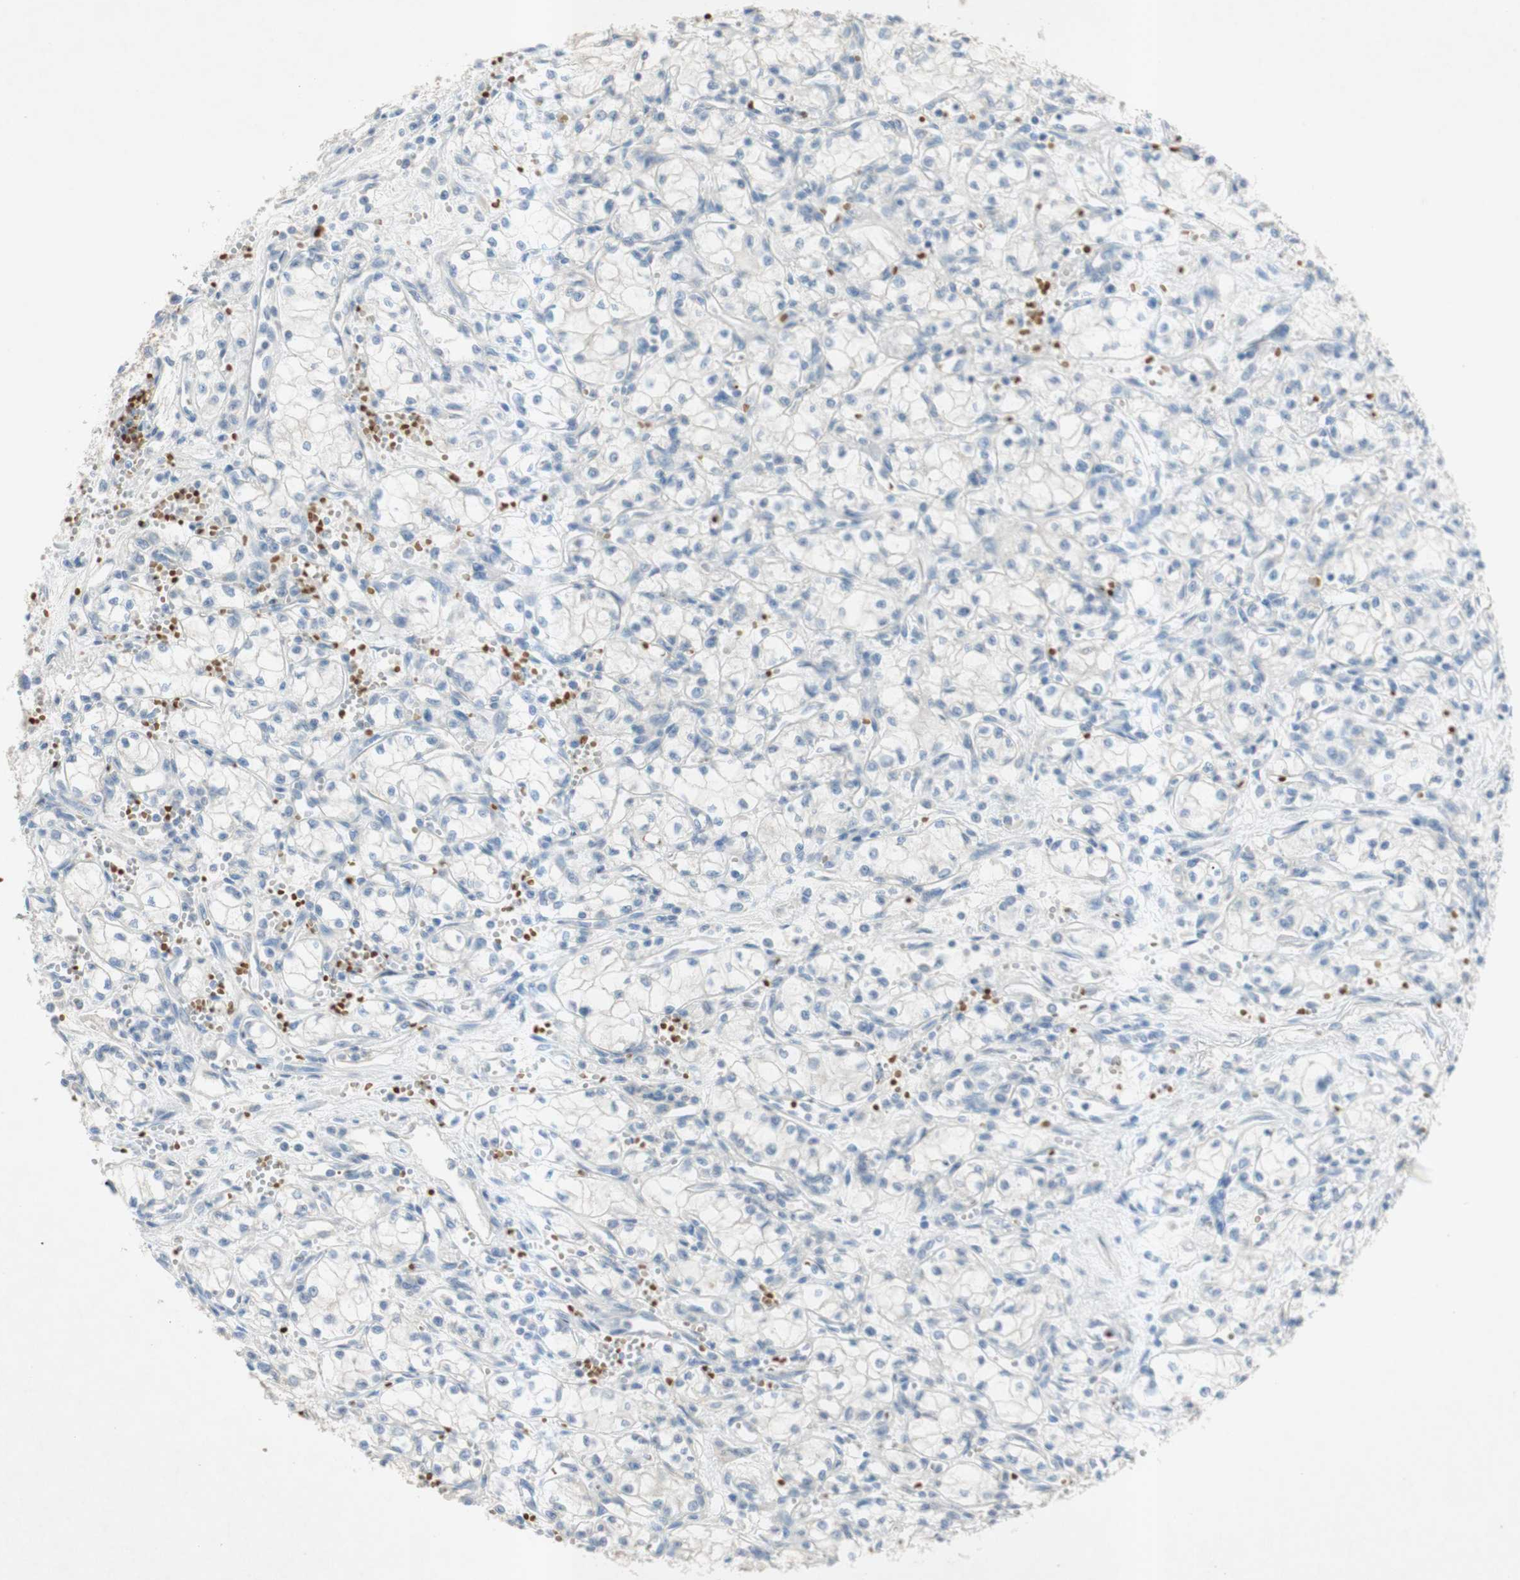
{"staining": {"intensity": "negative", "quantity": "none", "location": "none"}, "tissue": "renal cancer", "cell_type": "Tumor cells", "image_type": "cancer", "snomed": [{"axis": "morphology", "description": "Normal tissue, NOS"}, {"axis": "morphology", "description": "Adenocarcinoma, NOS"}, {"axis": "topography", "description": "Kidney"}], "caption": "Immunohistochemical staining of human renal cancer exhibits no significant staining in tumor cells. (DAB immunohistochemistry, high magnification).", "gene": "EPO", "patient": {"sex": "male", "age": 59}}